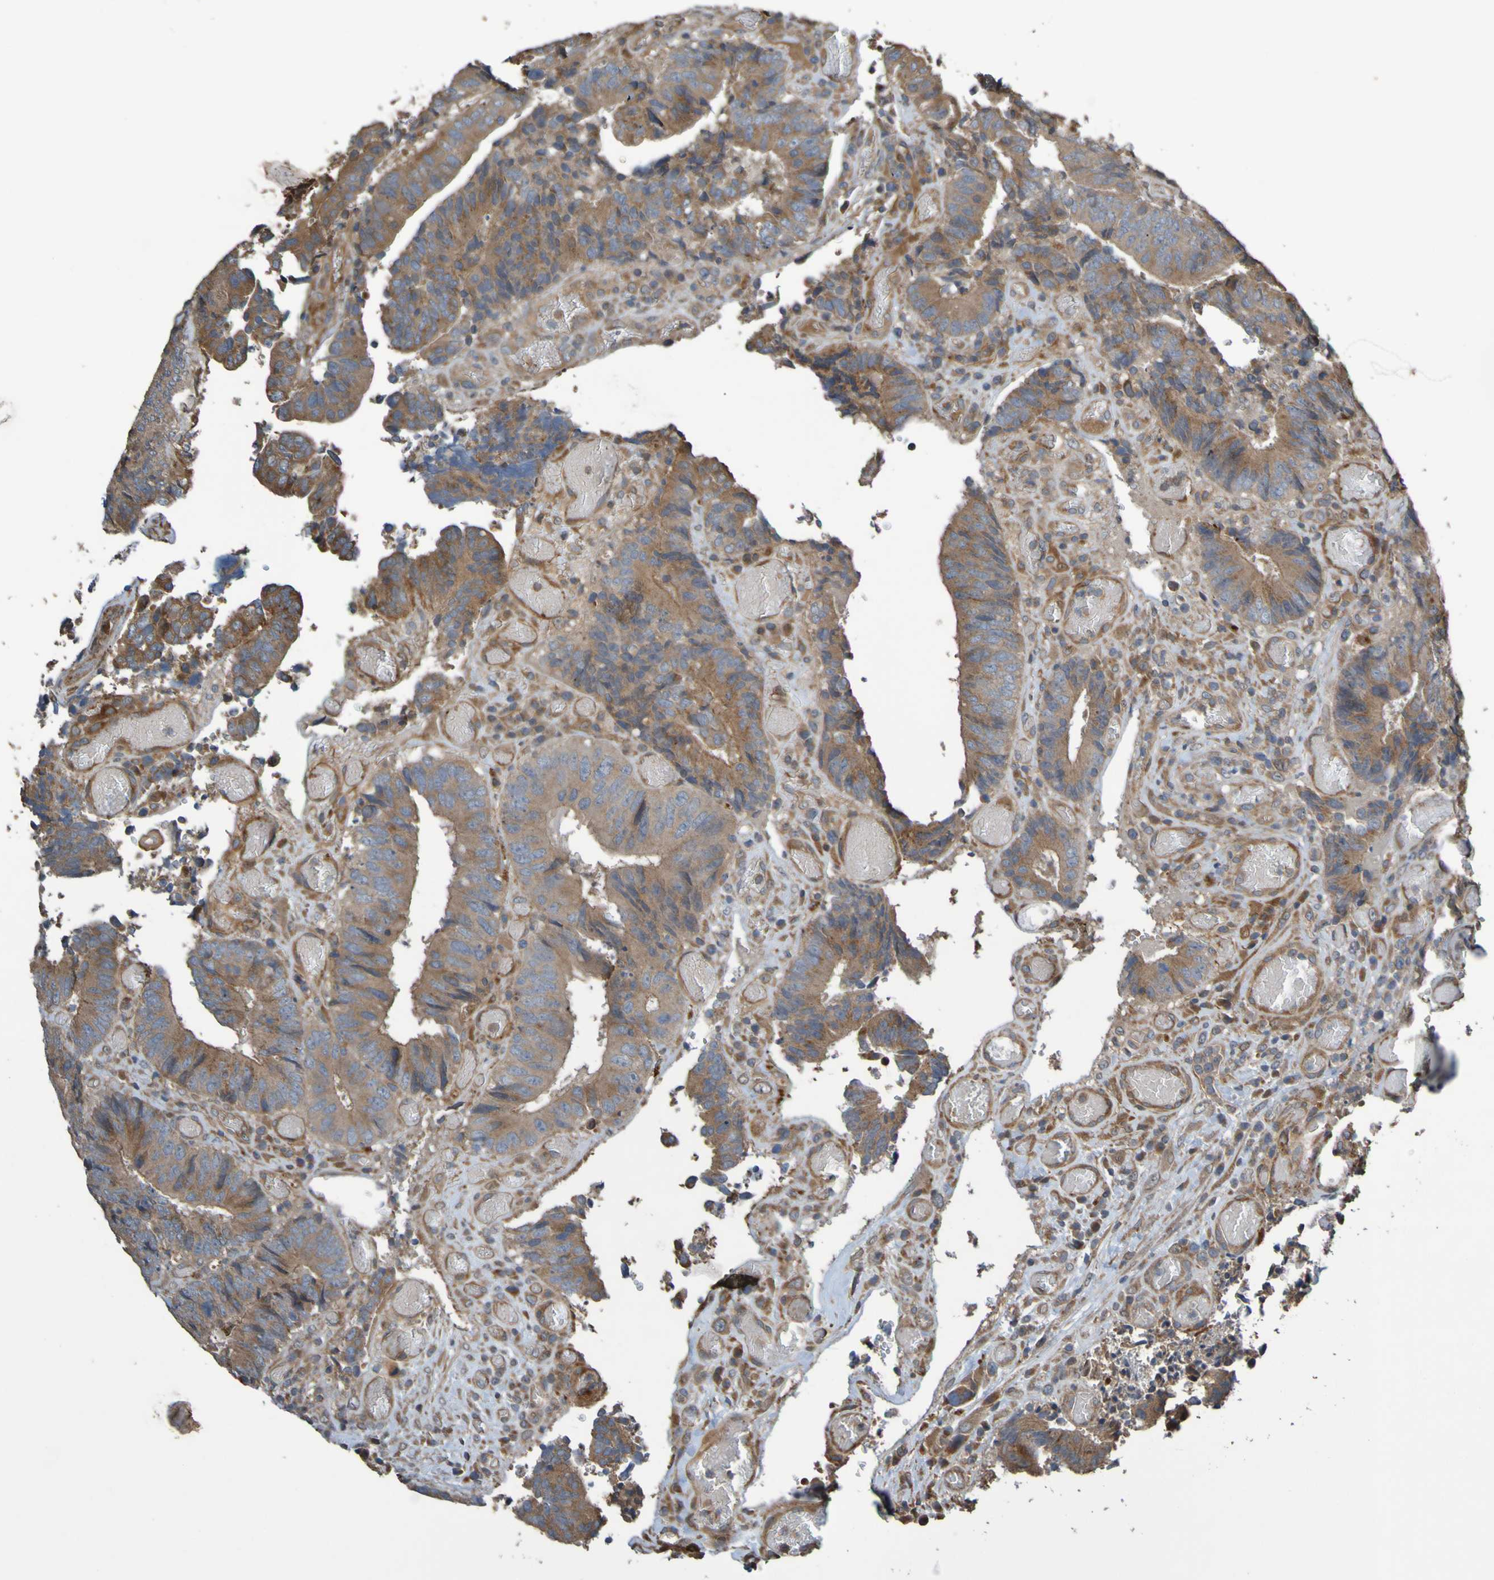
{"staining": {"intensity": "moderate", "quantity": ">75%", "location": "cytoplasmic/membranous"}, "tissue": "colorectal cancer", "cell_type": "Tumor cells", "image_type": "cancer", "snomed": [{"axis": "morphology", "description": "Adenocarcinoma, NOS"}, {"axis": "topography", "description": "Rectum"}], "caption": "Protein staining of adenocarcinoma (colorectal) tissue reveals moderate cytoplasmic/membranous positivity in about >75% of tumor cells.", "gene": "UCN", "patient": {"sex": "male", "age": 72}}